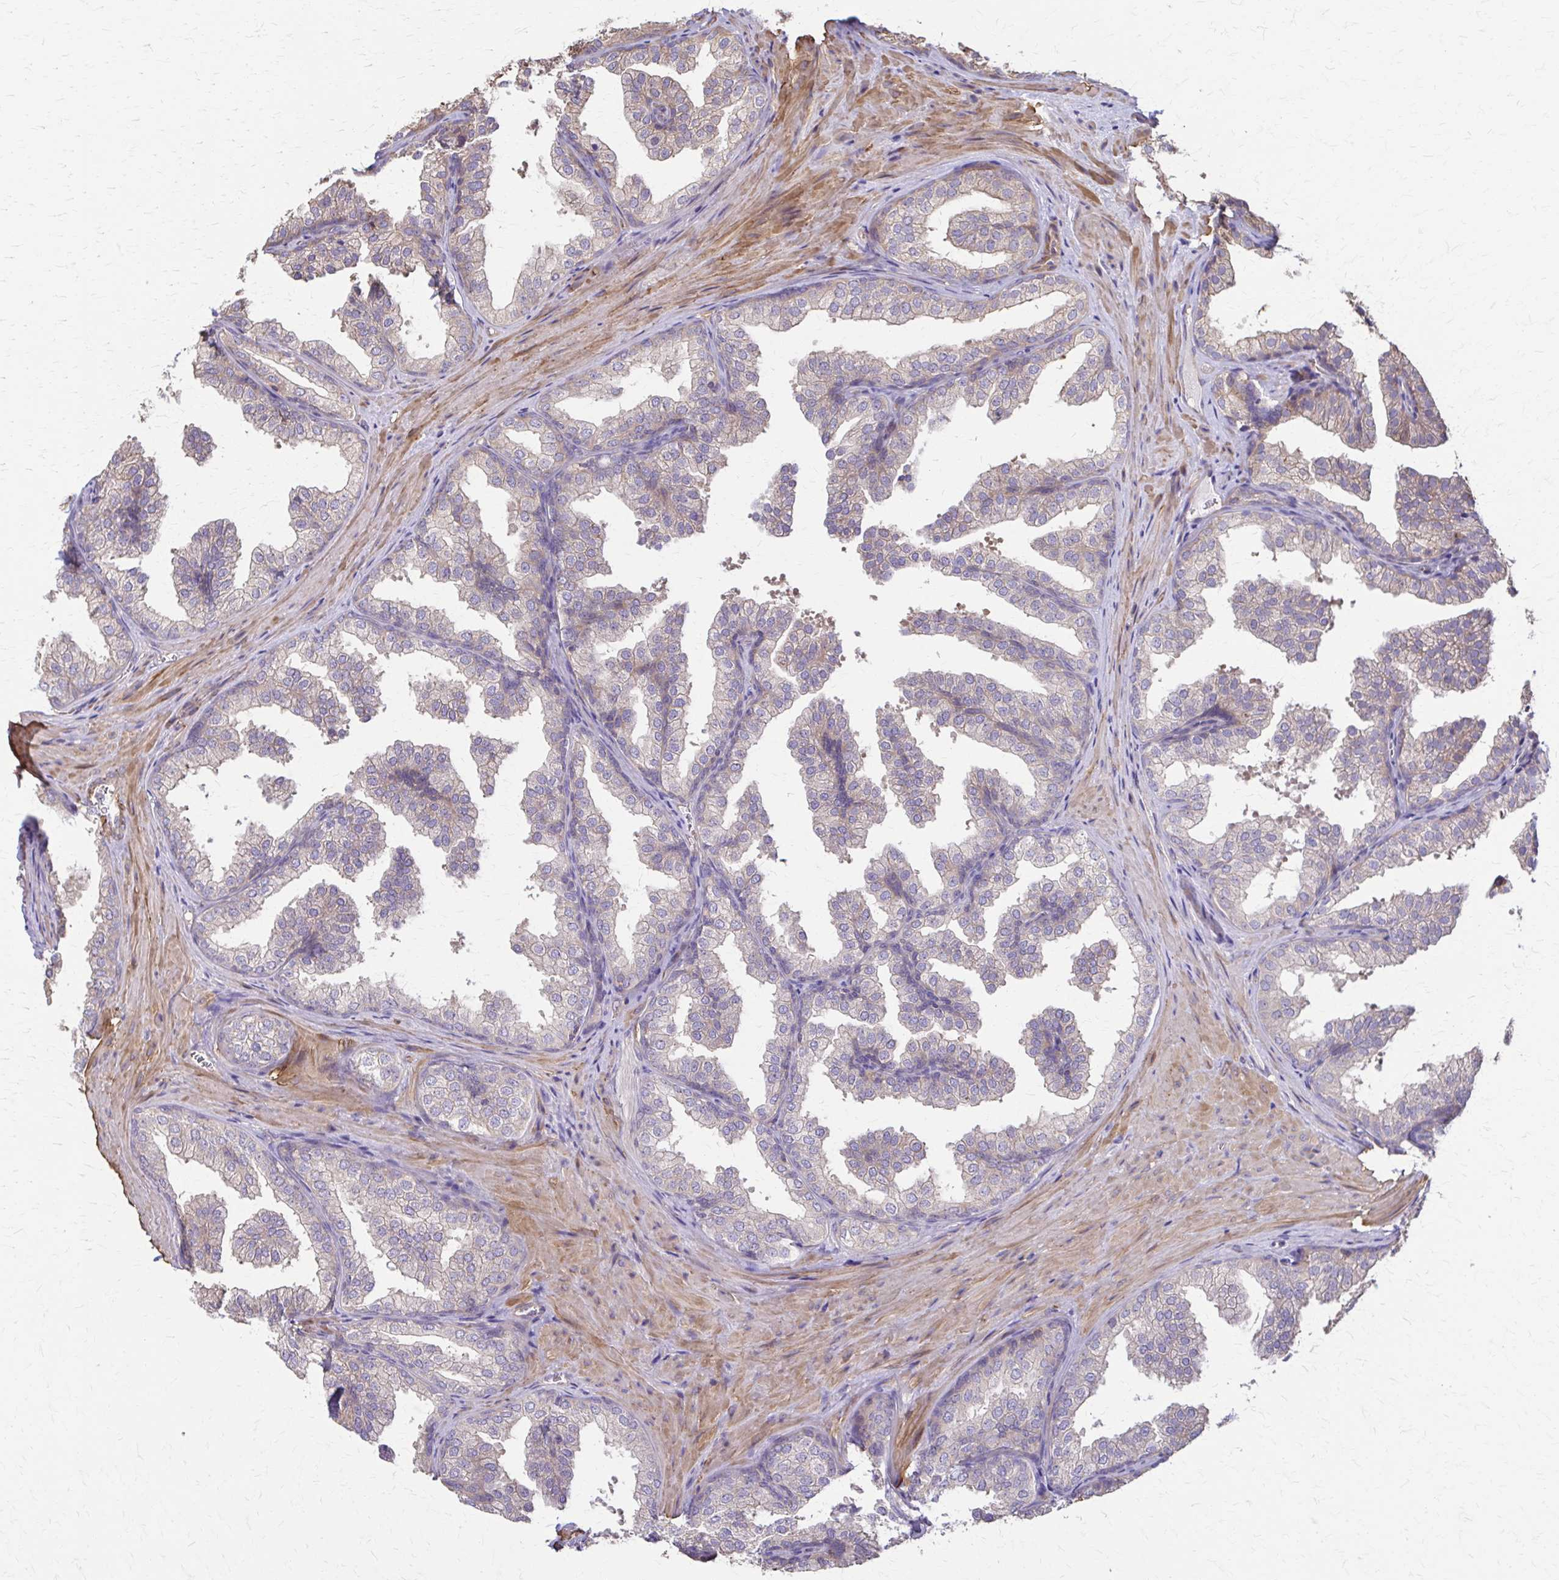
{"staining": {"intensity": "weak", "quantity": "<25%", "location": "cytoplasmic/membranous"}, "tissue": "prostate", "cell_type": "Glandular cells", "image_type": "normal", "snomed": [{"axis": "morphology", "description": "Normal tissue, NOS"}, {"axis": "topography", "description": "Prostate"}], "caption": "DAB immunohistochemical staining of normal human prostate displays no significant expression in glandular cells. (DAB (3,3'-diaminobenzidine) IHC, high magnification).", "gene": "DSP", "patient": {"sex": "male", "age": 37}}